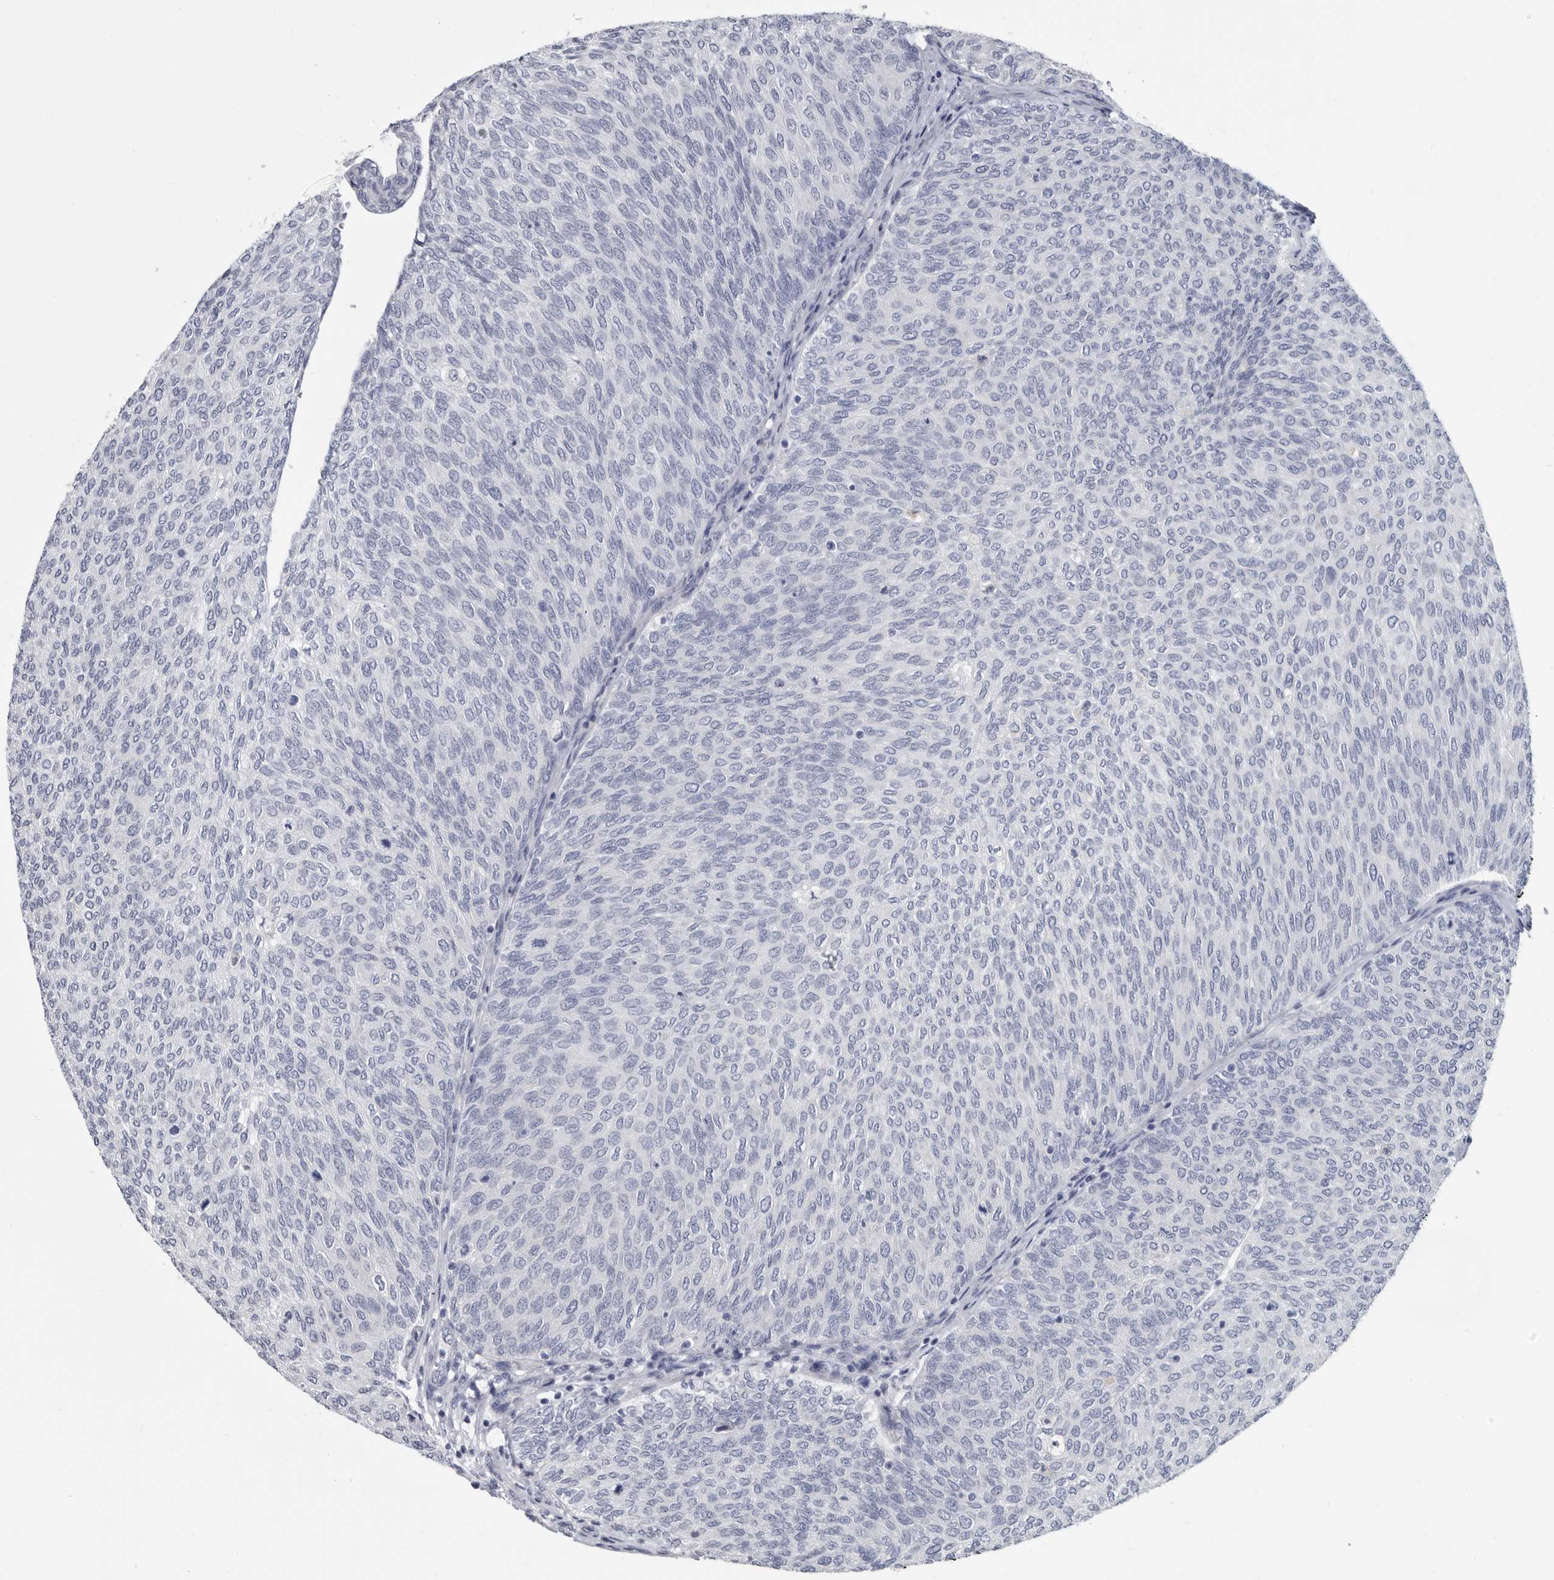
{"staining": {"intensity": "moderate", "quantity": "<25%", "location": "nuclear"}, "tissue": "urothelial cancer", "cell_type": "Tumor cells", "image_type": "cancer", "snomed": [{"axis": "morphology", "description": "Urothelial carcinoma, Low grade"}, {"axis": "topography", "description": "Urinary bladder"}], "caption": "Immunohistochemical staining of human urothelial cancer reveals low levels of moderate nuclear positivity in about <25% of tumor cells.", "gene": "WRAP73", "patient": {"sex": "female", "age": 79}}